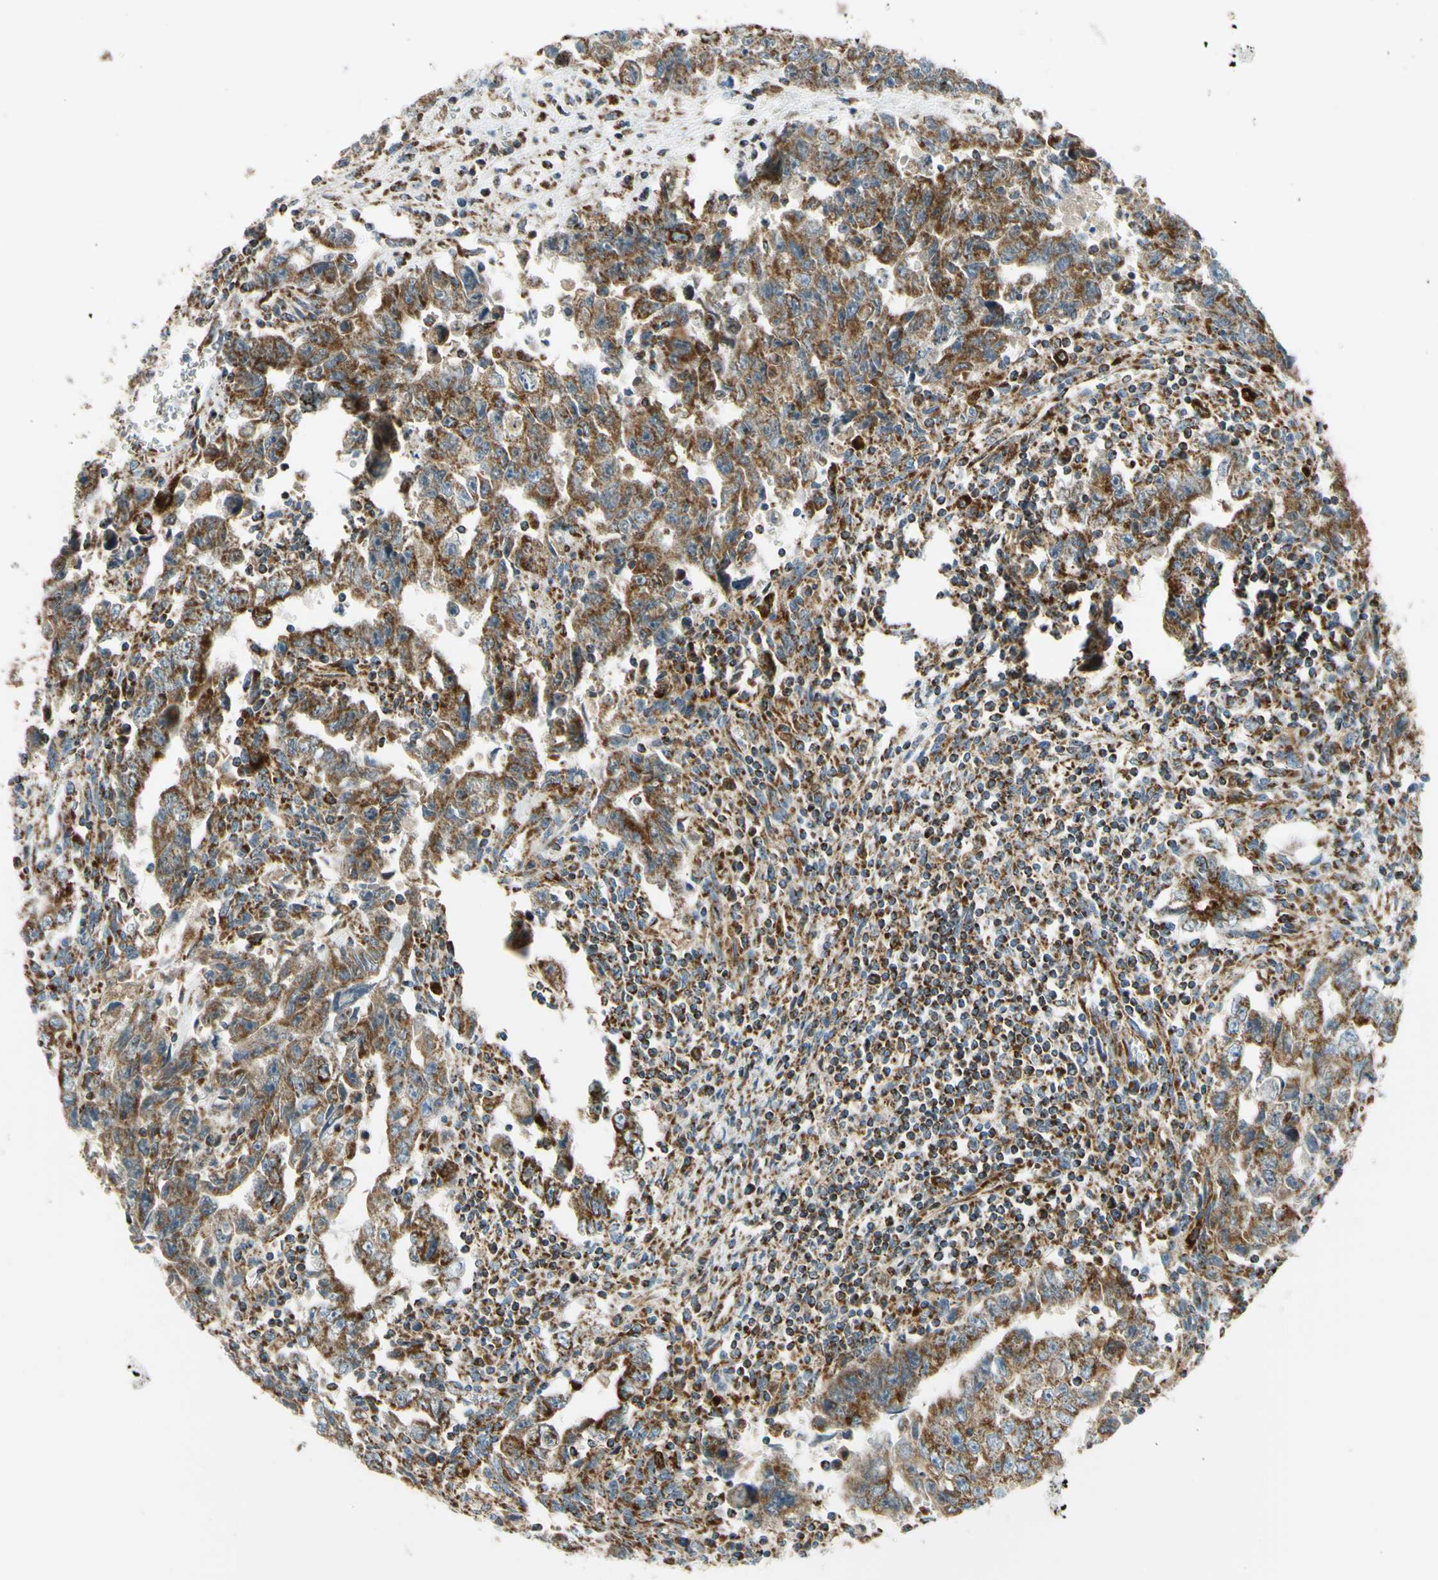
{"staining": {"intensity": "moderate", "quantity": ">75%", "location": "cytoplasmic/membranous"}, "tissue": "testis cancer", "cell_type": "Tumor cells", "image_type": "cancer", "snomed": [{"axis": "morphology", "description": "Carcinoma, Embryonal, NOS"}, {"axis": "topography", "description": "Testis"}], "caption": "Immunohistochemical staining of human testis embryonal carcinoma exhibits moderate cytoplasmic/membranous protein positivity in about >75% of tumor cells. The protein of interest is stained brown, and the nuclei are stained in blue (DAB (3,3'-diaminobenzidine) IHC with brightfield microscopy, high magnification).", "gene": "MAVS", "patient": {"sex": "male", "age": 28}}